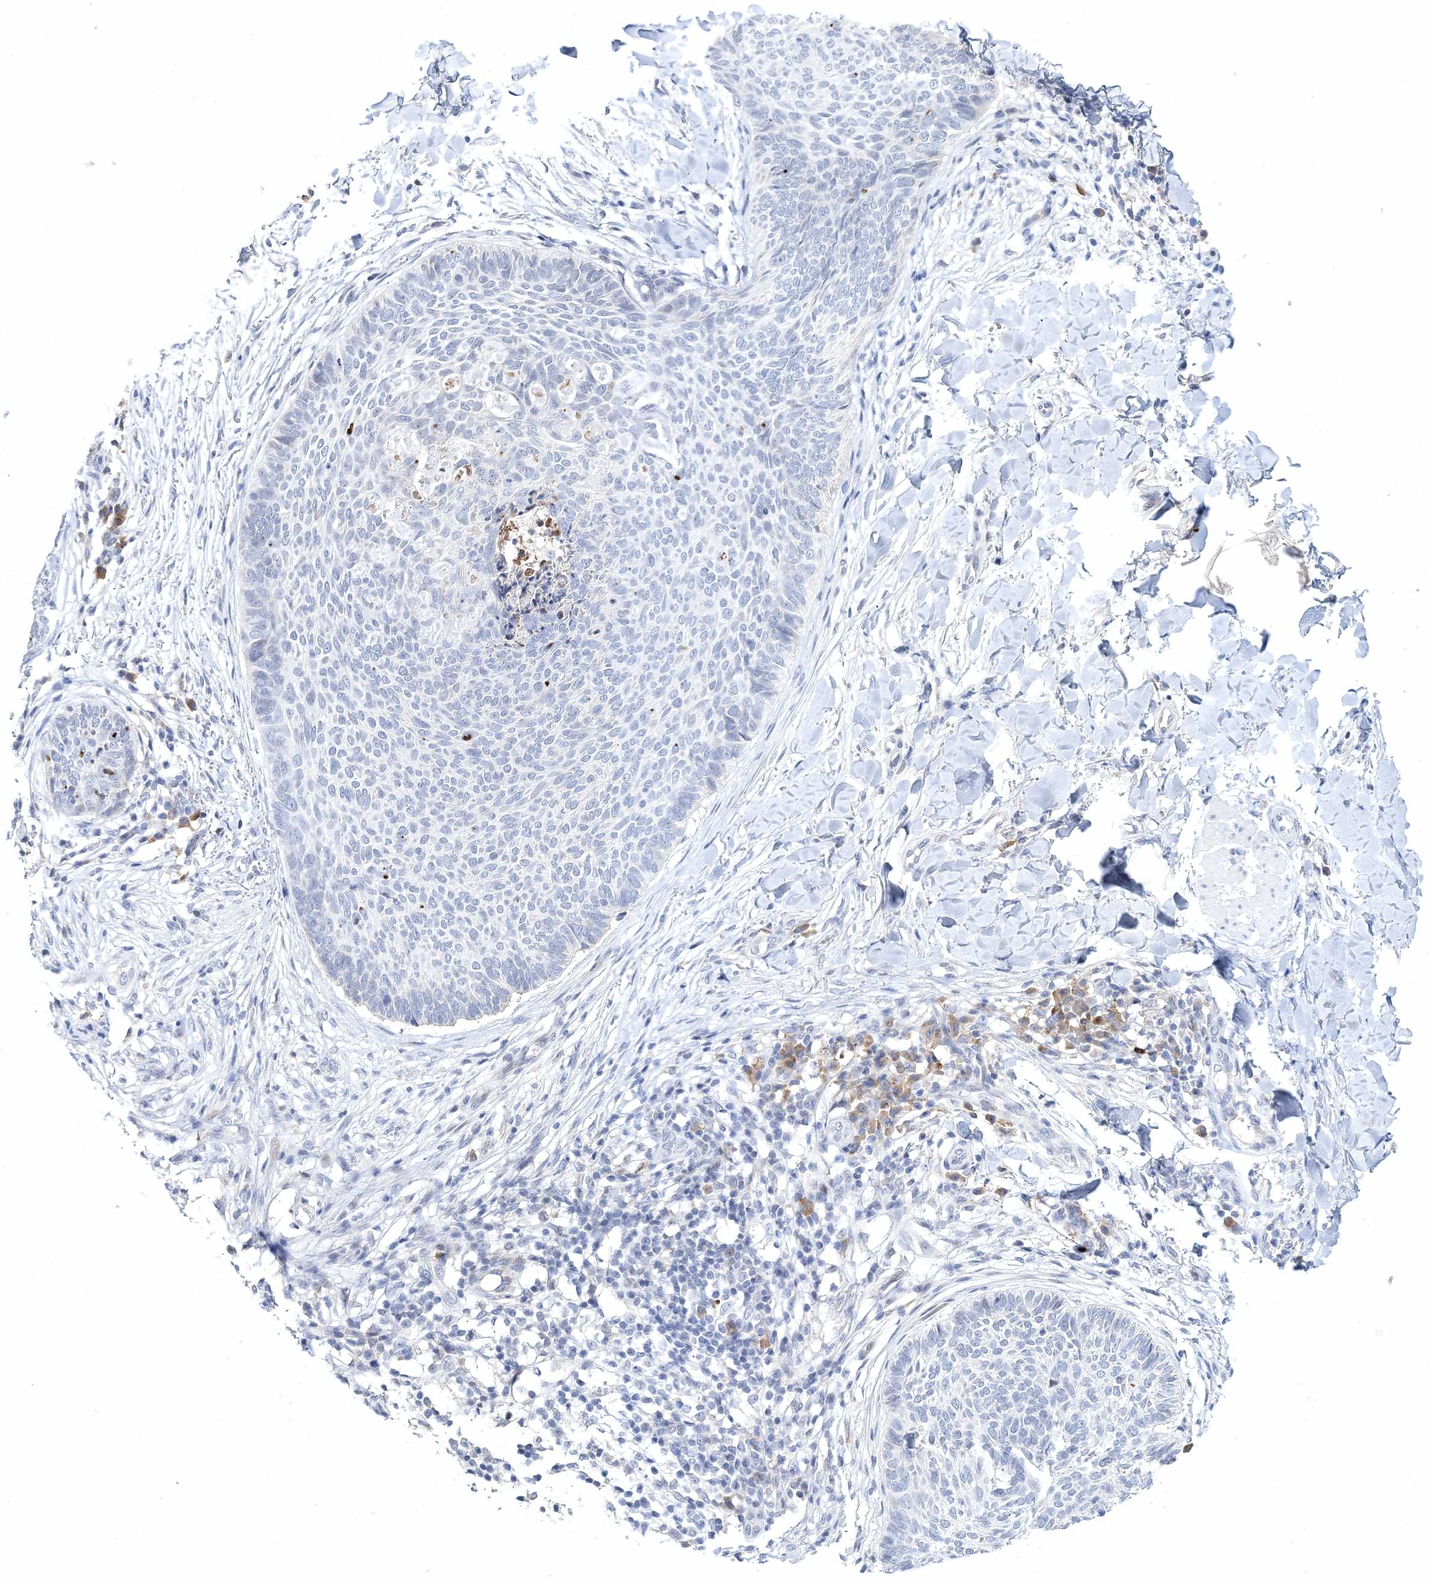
{"staining": {"intensity": "negative", "quantity": "none", "location": "none"}, "tissue": "skin cancer", "cell_type": "Tumor cells", "image_type": "cancer", "snomed": [{"axis": "morphology", "description": "Normal tissue, NOS"}, {"axis": "morphology", "description": "Basal cell carcinoma"}, {"axis": "topography", "description": "Skin"}], "caption": "Tumor cells are negative for protein expression in human basal cell carcinoma (skin). (Brightfield microscopy of DAB IHC at high magnification).", "gene": "MYOZ2", "patient": {"sex": "male", "age": 50}}